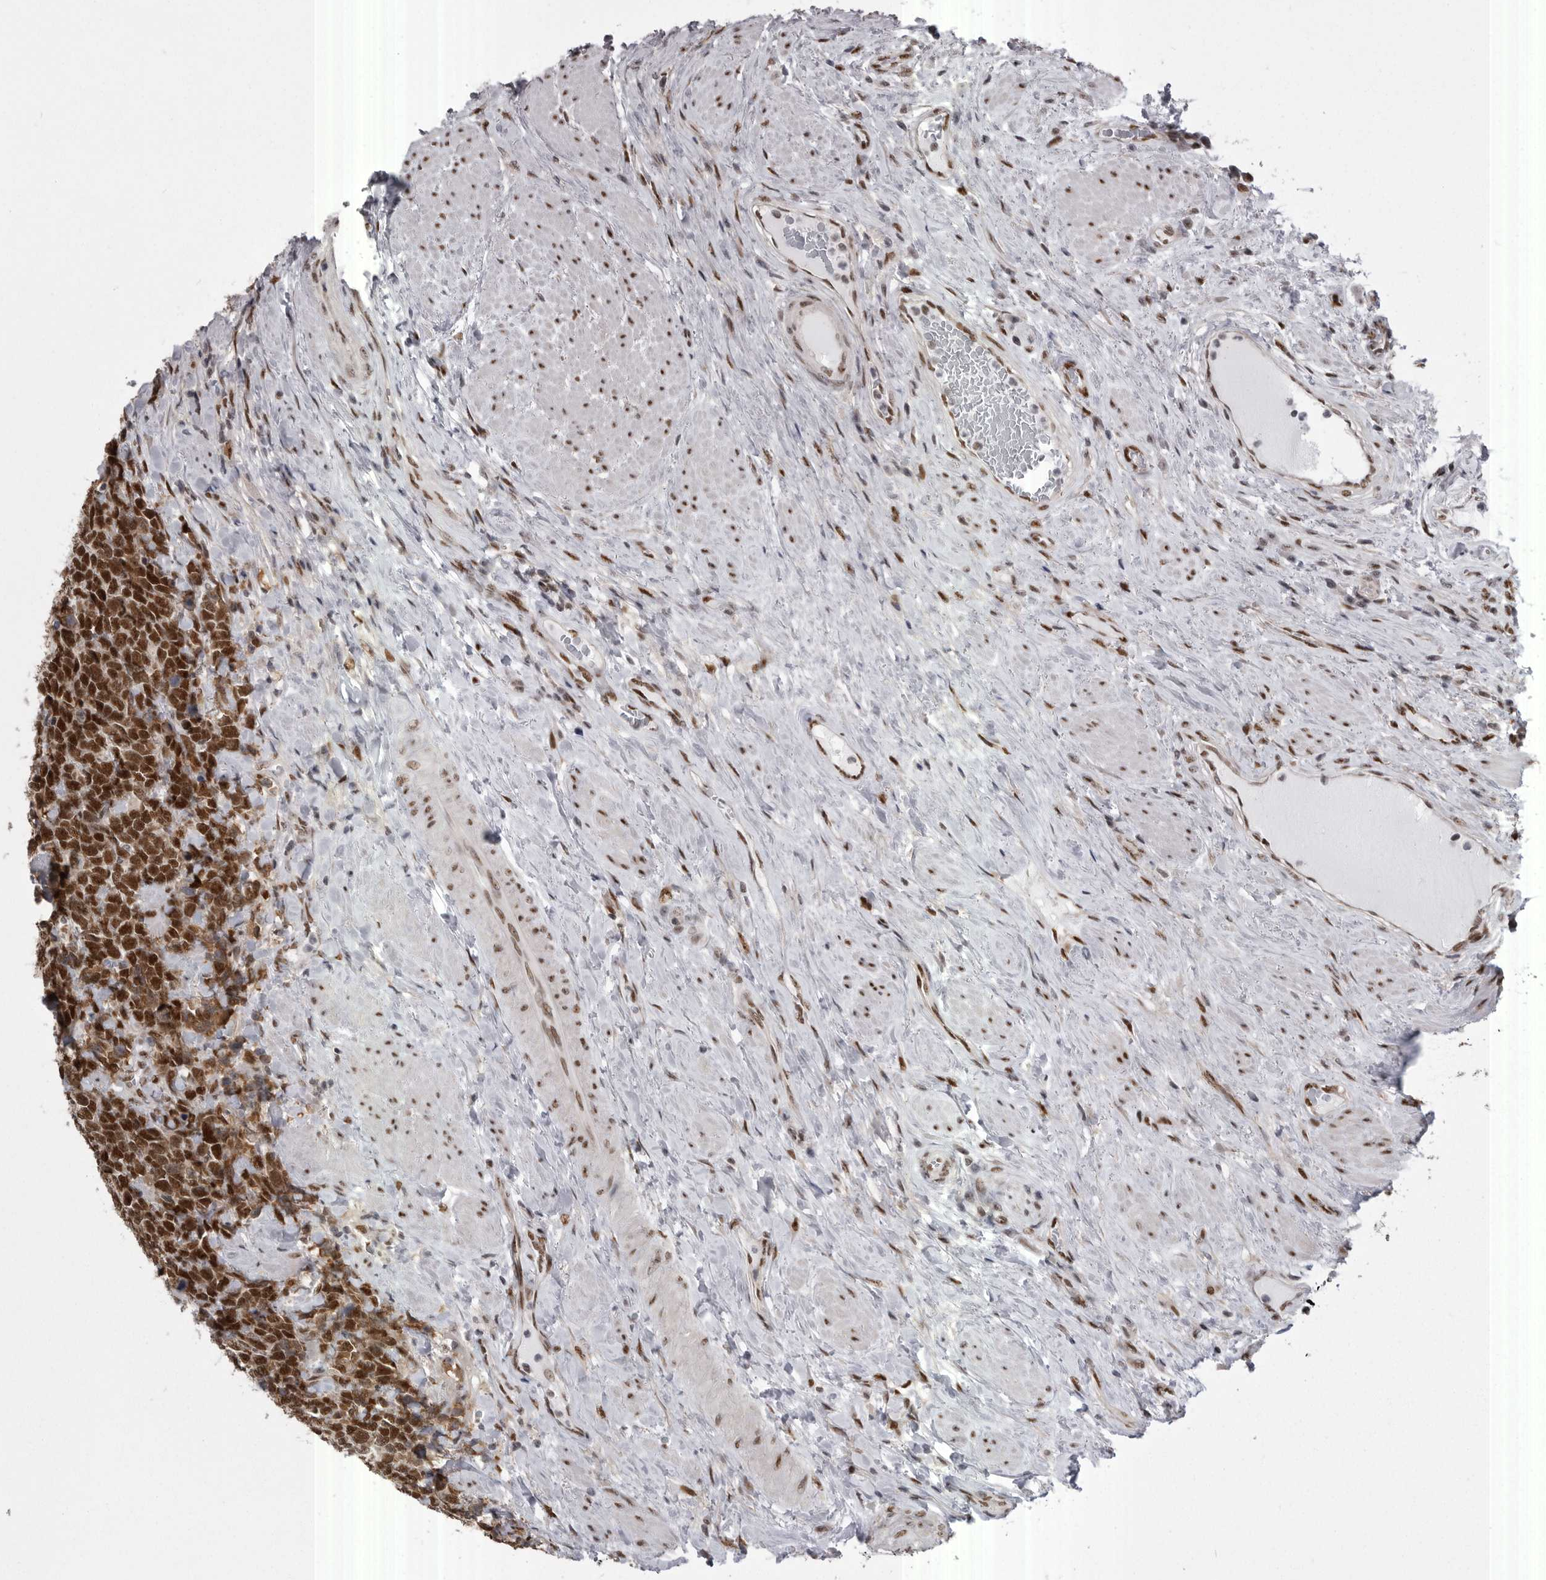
{"staining": {"intensity": "strong", "quantity": ">75%", "location": "nuclear"}, "tissue": "urothelial cancer", "cell_type": "Tumor cells", "image_type": "cancer", "snomed": [{"axis": "morphology", "description": "Urothelial carcinoma, High grade"}, {"axis": "topography", "description": "Urinary bladder"}], "caption": "Immunohistochemistry (IHC) photomicrograph of neoplastic tissue: high-grade urothelial carcinoma stained using immunohistochemistry (IHC) exhibits high levels of strong protein expression localized specifically in the nuclear of tumor cells, appearing as a nuclear brown color.", "gene": "MEPCE", "patient": {"sex": "female", "age": 82}}